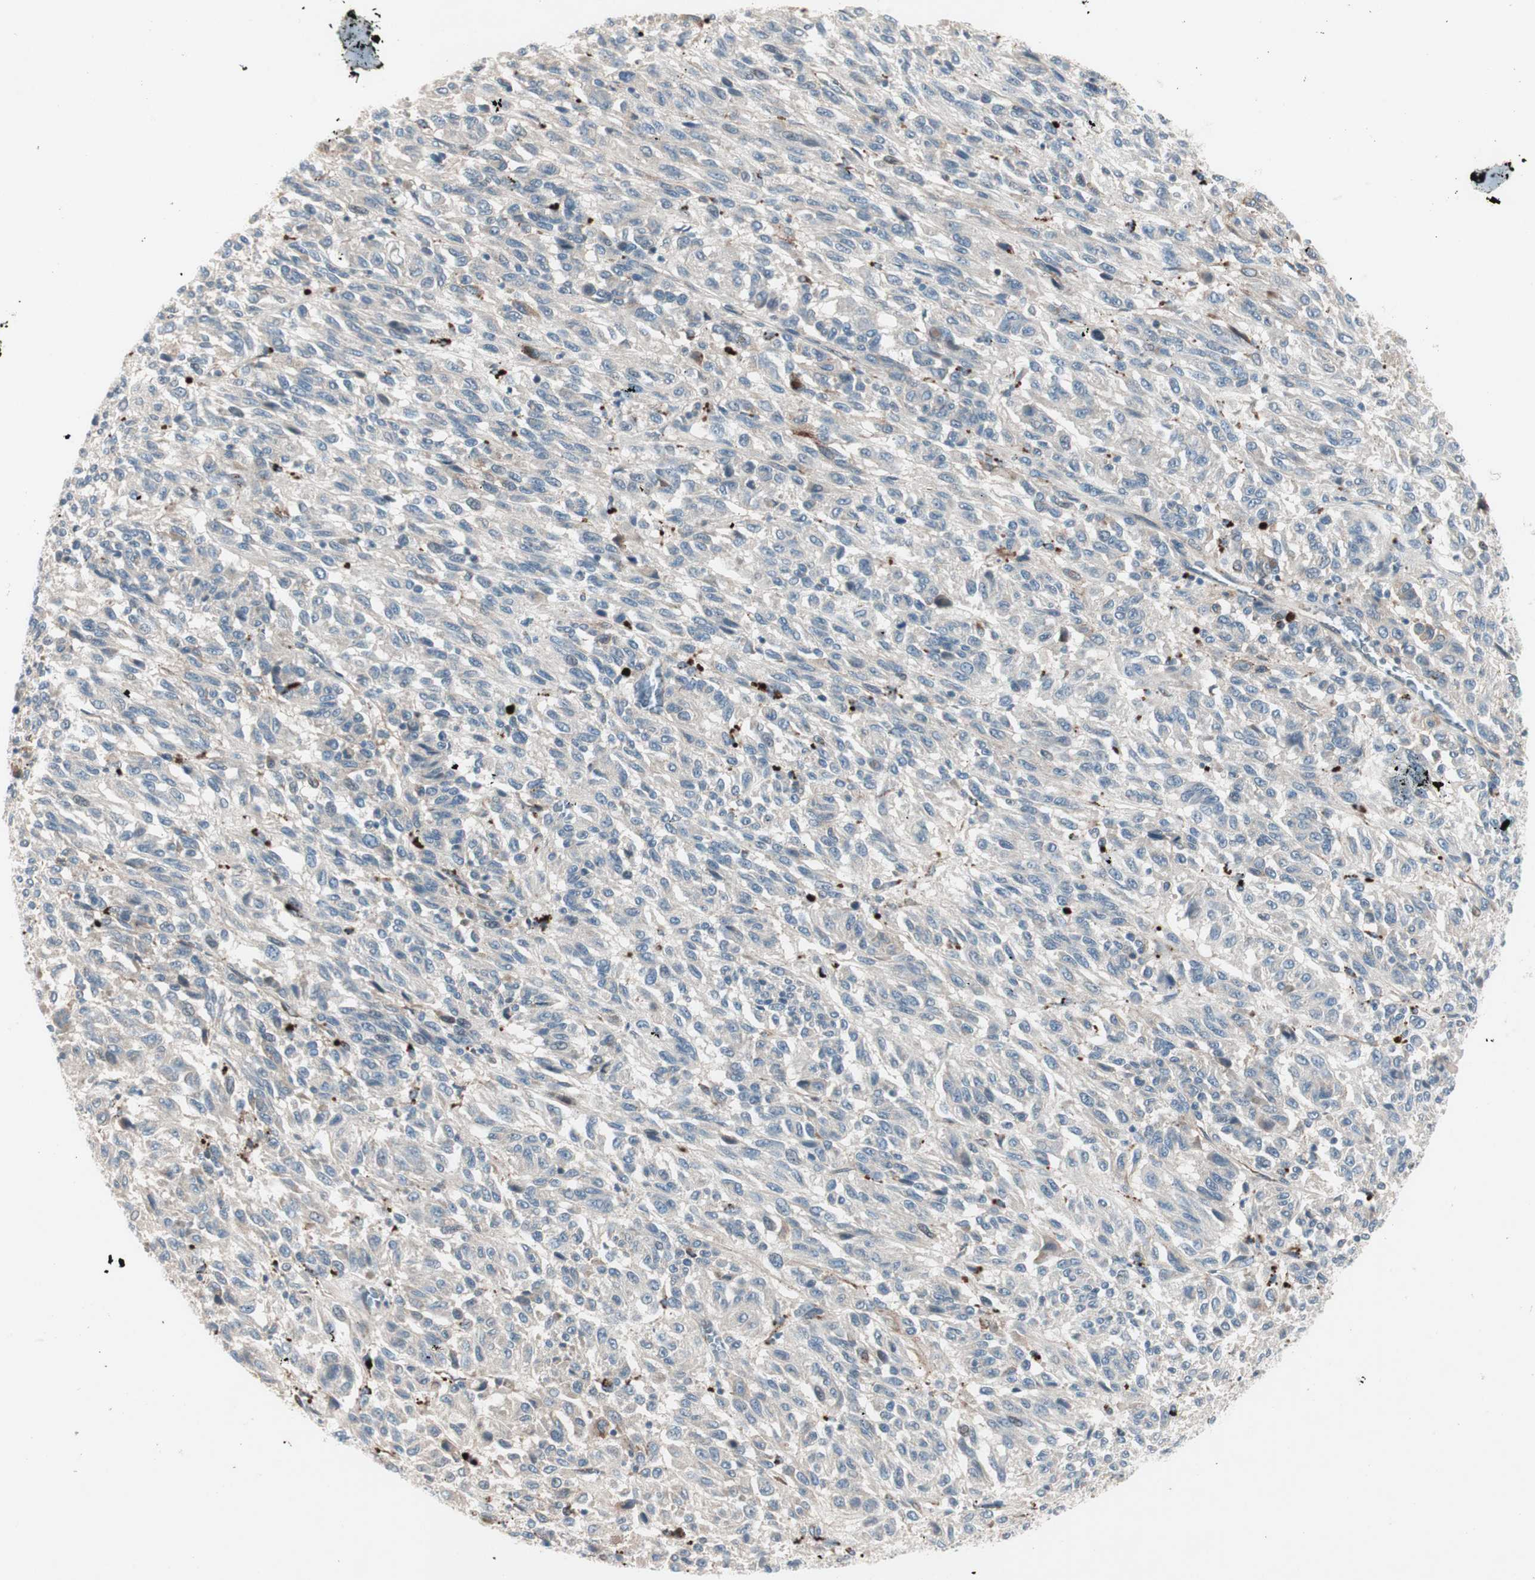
{"staining": {"intensity": "negative", "quantity": "none", "location": "none"}, "tissue": "melanoma", "cell_type": "Tumor cells", "image_type": "cancer", "snomed": [{"axis": "morphology", "description": "Malignant melanoma, Metastatic site"}, {"axis": "topography", "description": "Lung"}], "caption": "This is a photomicrograph of immunohistochemistry (IHC) staining of malignant melanoma (metastatic site), which shows no positivity in tumor cells.", "gene": "FGFR4", "patient": {"sex": "male", "age": 64}}